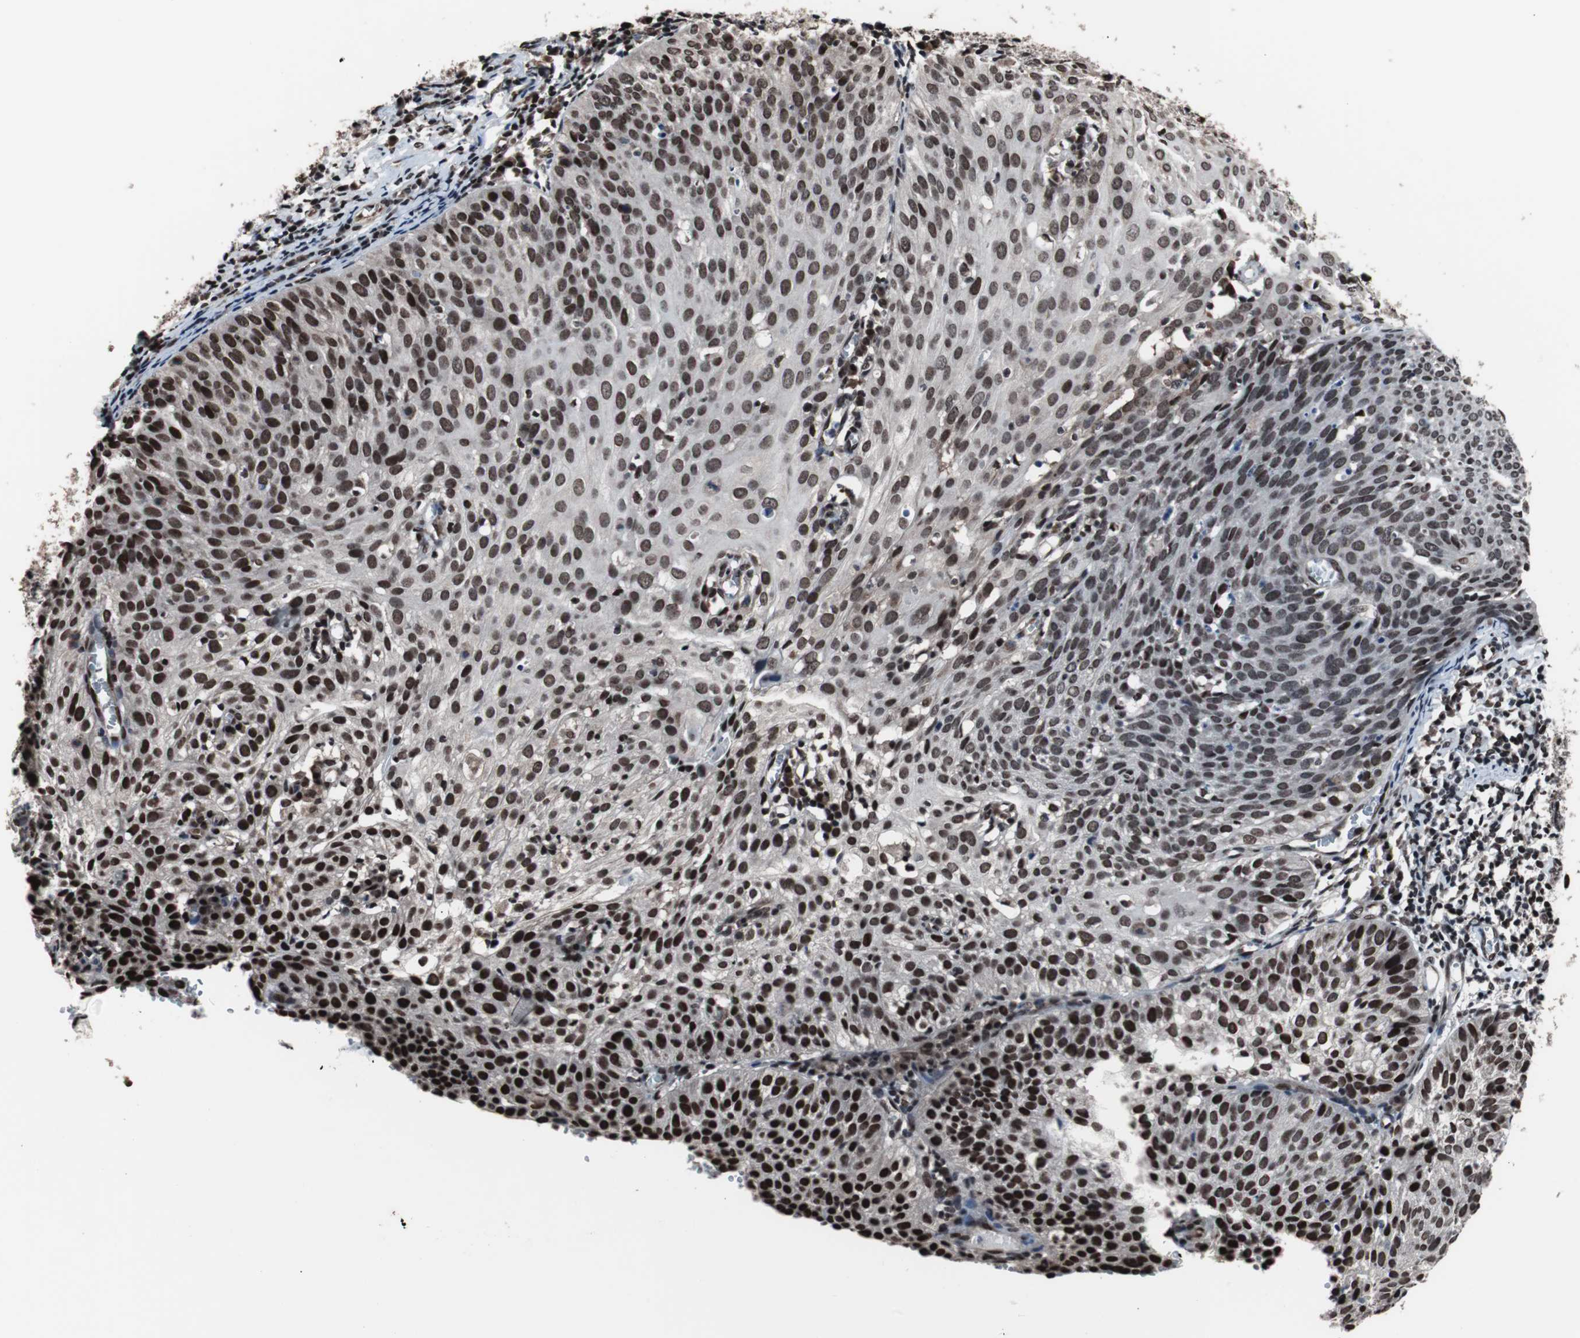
{"staining": {"intensity": "strong", "quantity": ">75%", "location": "nuclear"}, "tissue": "cervical cancer", "cell_type": "Tumor cells", "image_type": "cancer", "snomed": [{"axis": "morphology", "description": "Squamous cell carcinoma, NOS"}, {"axis": "topography", "description": "Cervix"}], "caption": "DAB (3,3'-diaminobenzidine) immunohistochemical staining of human cervical cancer demonstrates strong nuclear protein positivity in approximately >75% of tumor cells.", "gene": "POGZ", "patient": {"sex": "female", "age": 38}}